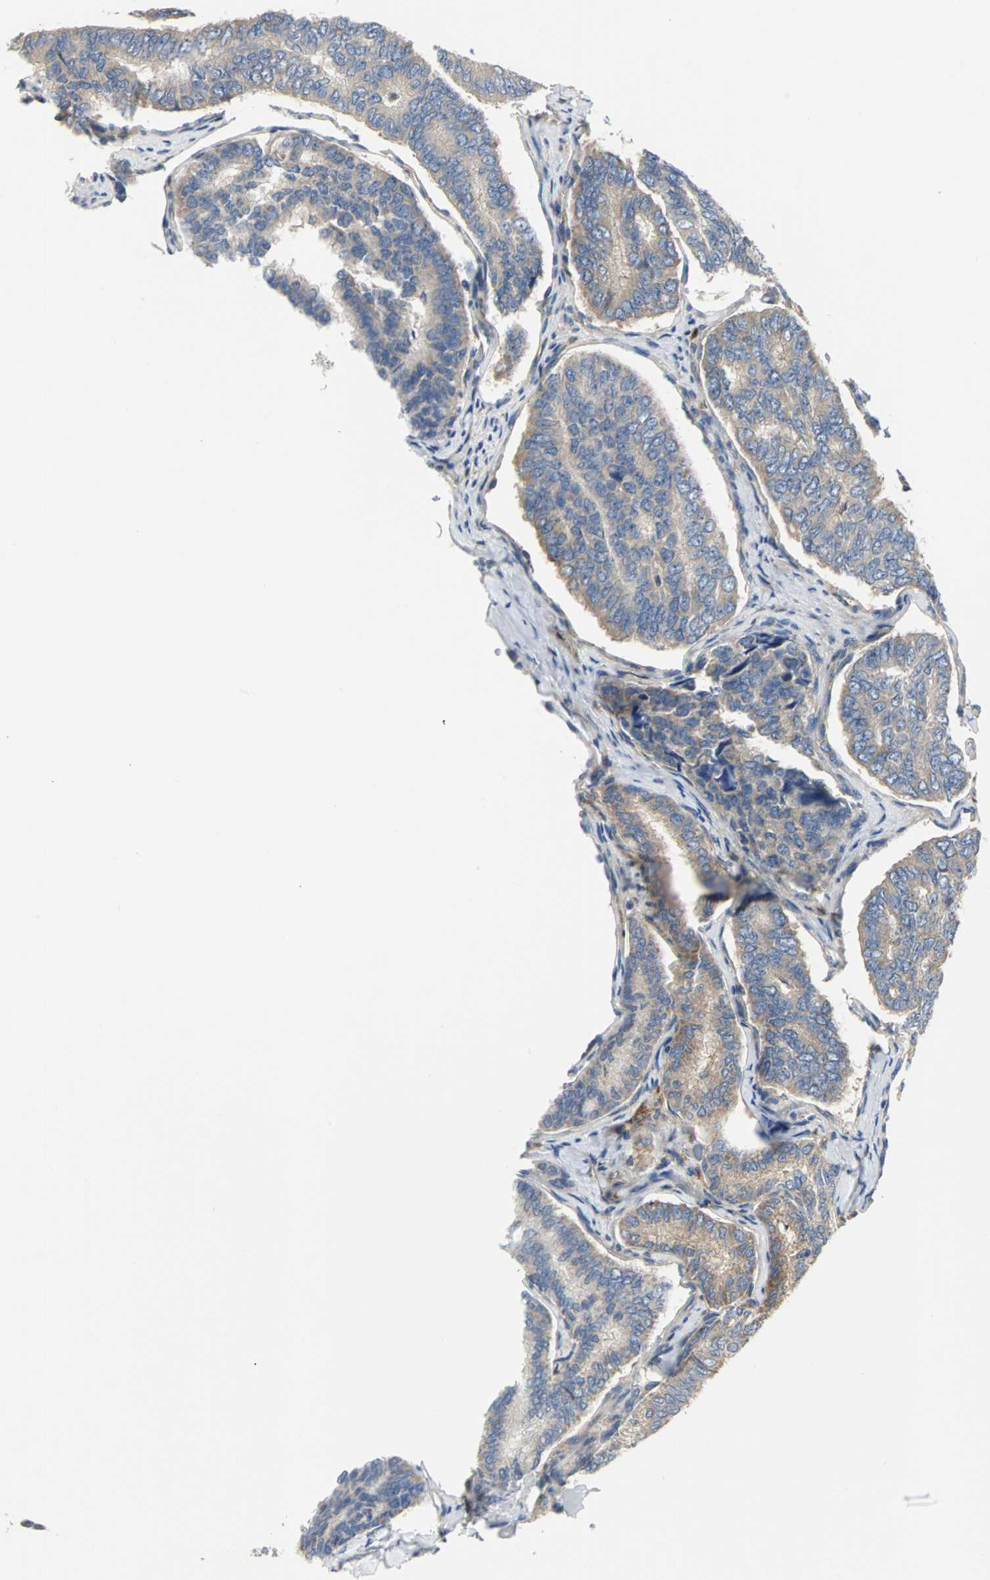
{"staining": {"intensity": "moderate", "quantity": ">75%", "location": "cytoplasmic/membranous"}, "tissue": "thyroid cancer", "cell_type": "Tumor cells", "image_type": "cancer", "snomed": [{"axis": "morphology", "description": "Papillary adenocarcinoma, NOS"}, {"axis": "topography", "description": "Thyroid gland"}], "caption": "Moderate cytoplasmic/membranous protein expression is seen in approximately >75% of tumor cells in thyroid papillary adenocarcinoma. (brown staining indicates protein expression, while blue staining denotes nuclei).", "gene": "CHRNB1", "patient": {"sex": "female", "age": 35}}